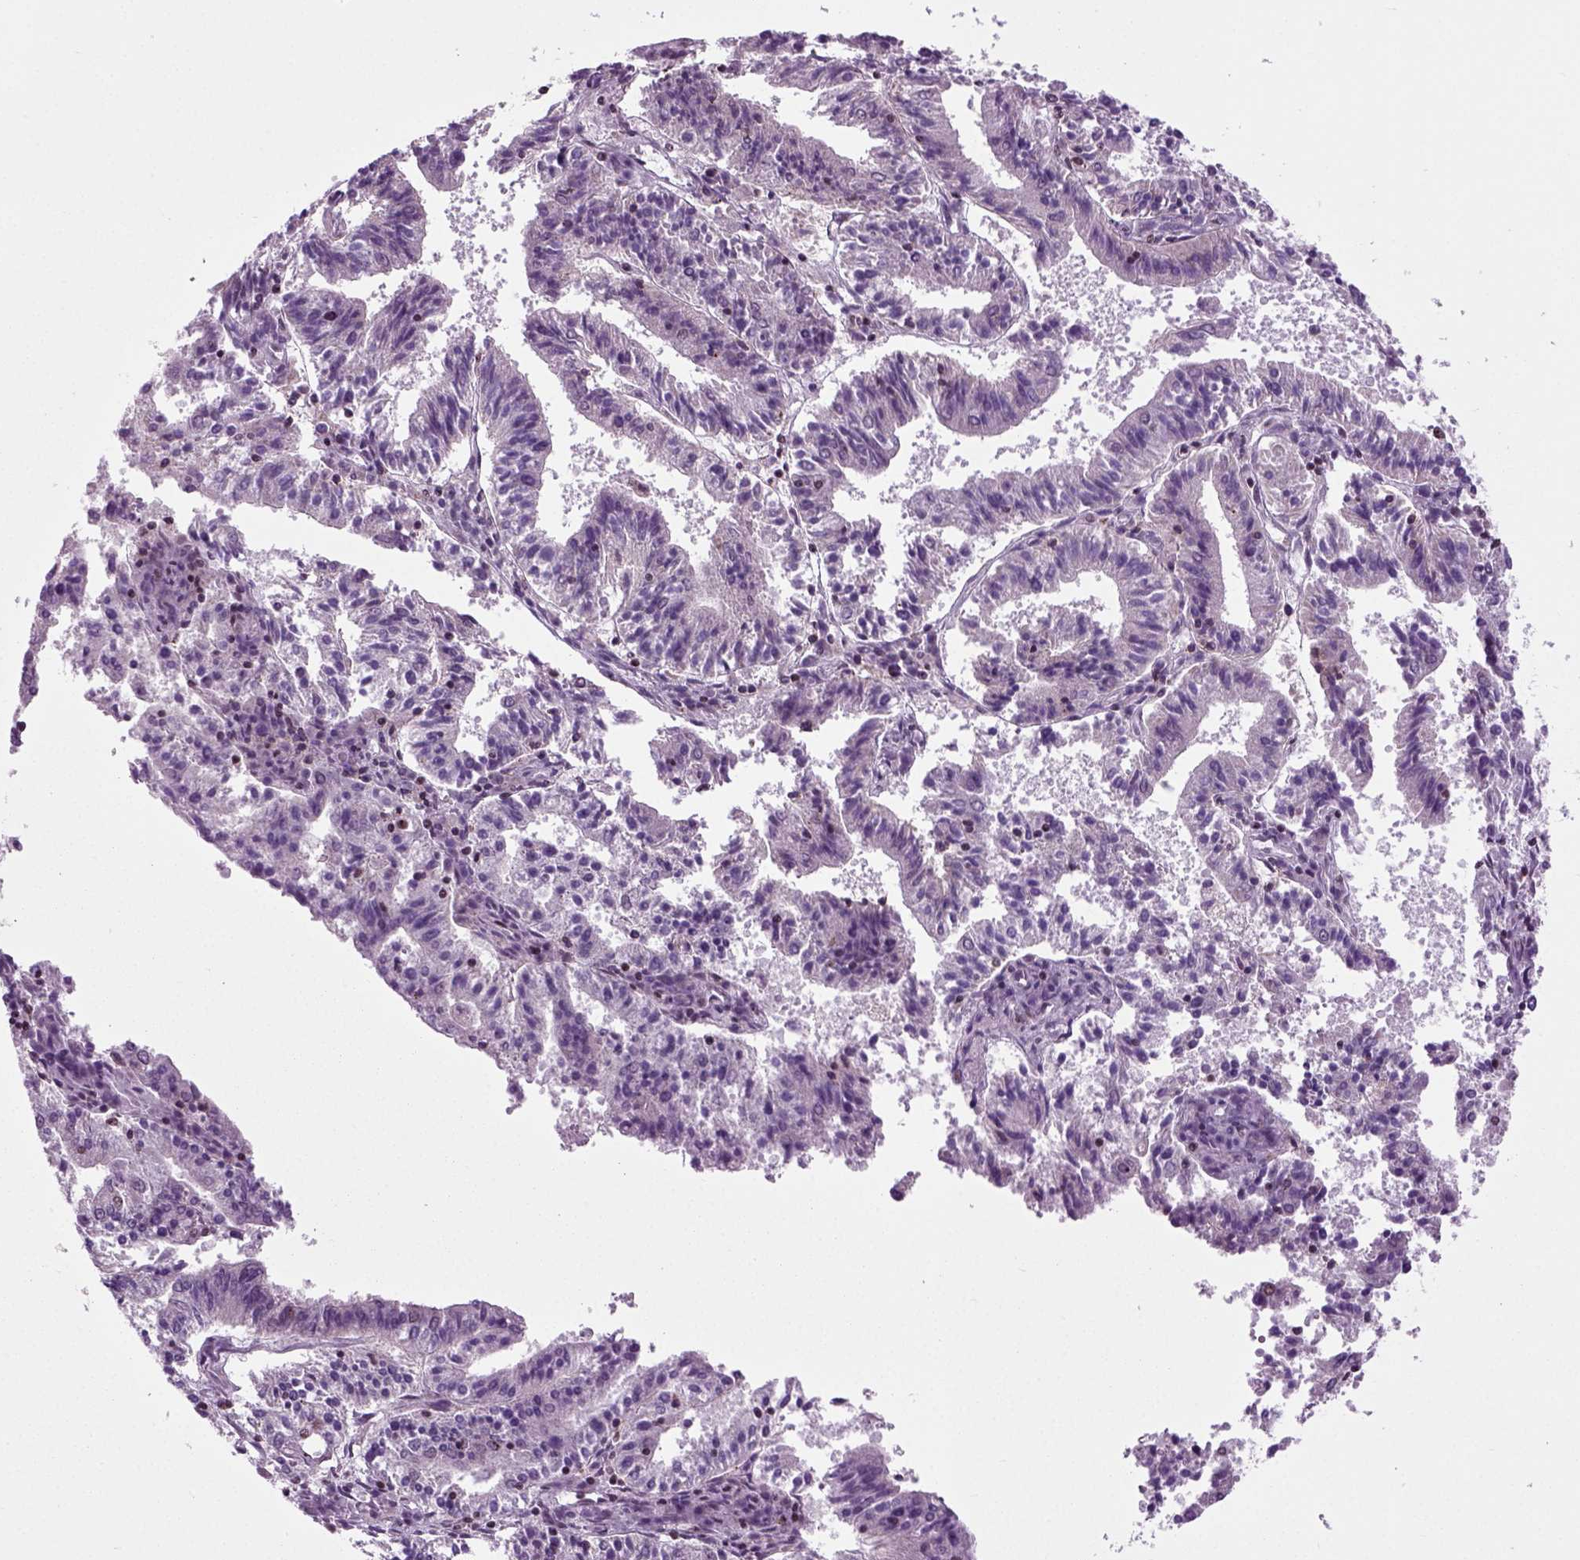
{"staining": {"intensity": "moderate", "quantity": "<25%", "location": "nuclear"}, "tissue": "endometrial cancer", "cell_type": "Tumor cells", "image_type": "cancer", "snomed": [{"axis": "morphology", "description": "Adenocarcinoma, NOS"}, {"axis": "topography", "description": "Endometrium"}], "caption": "Immunohistochemistry (IHC) (DAB (3,3'-diaminobenzidine)) staining of adenocarcinoma (endometrial) exhibits moderate nuclear protein positivity in about <25% of tumor cells.", "gene": "RCOR3", "patient": {"sex": "female", "age": 82}}